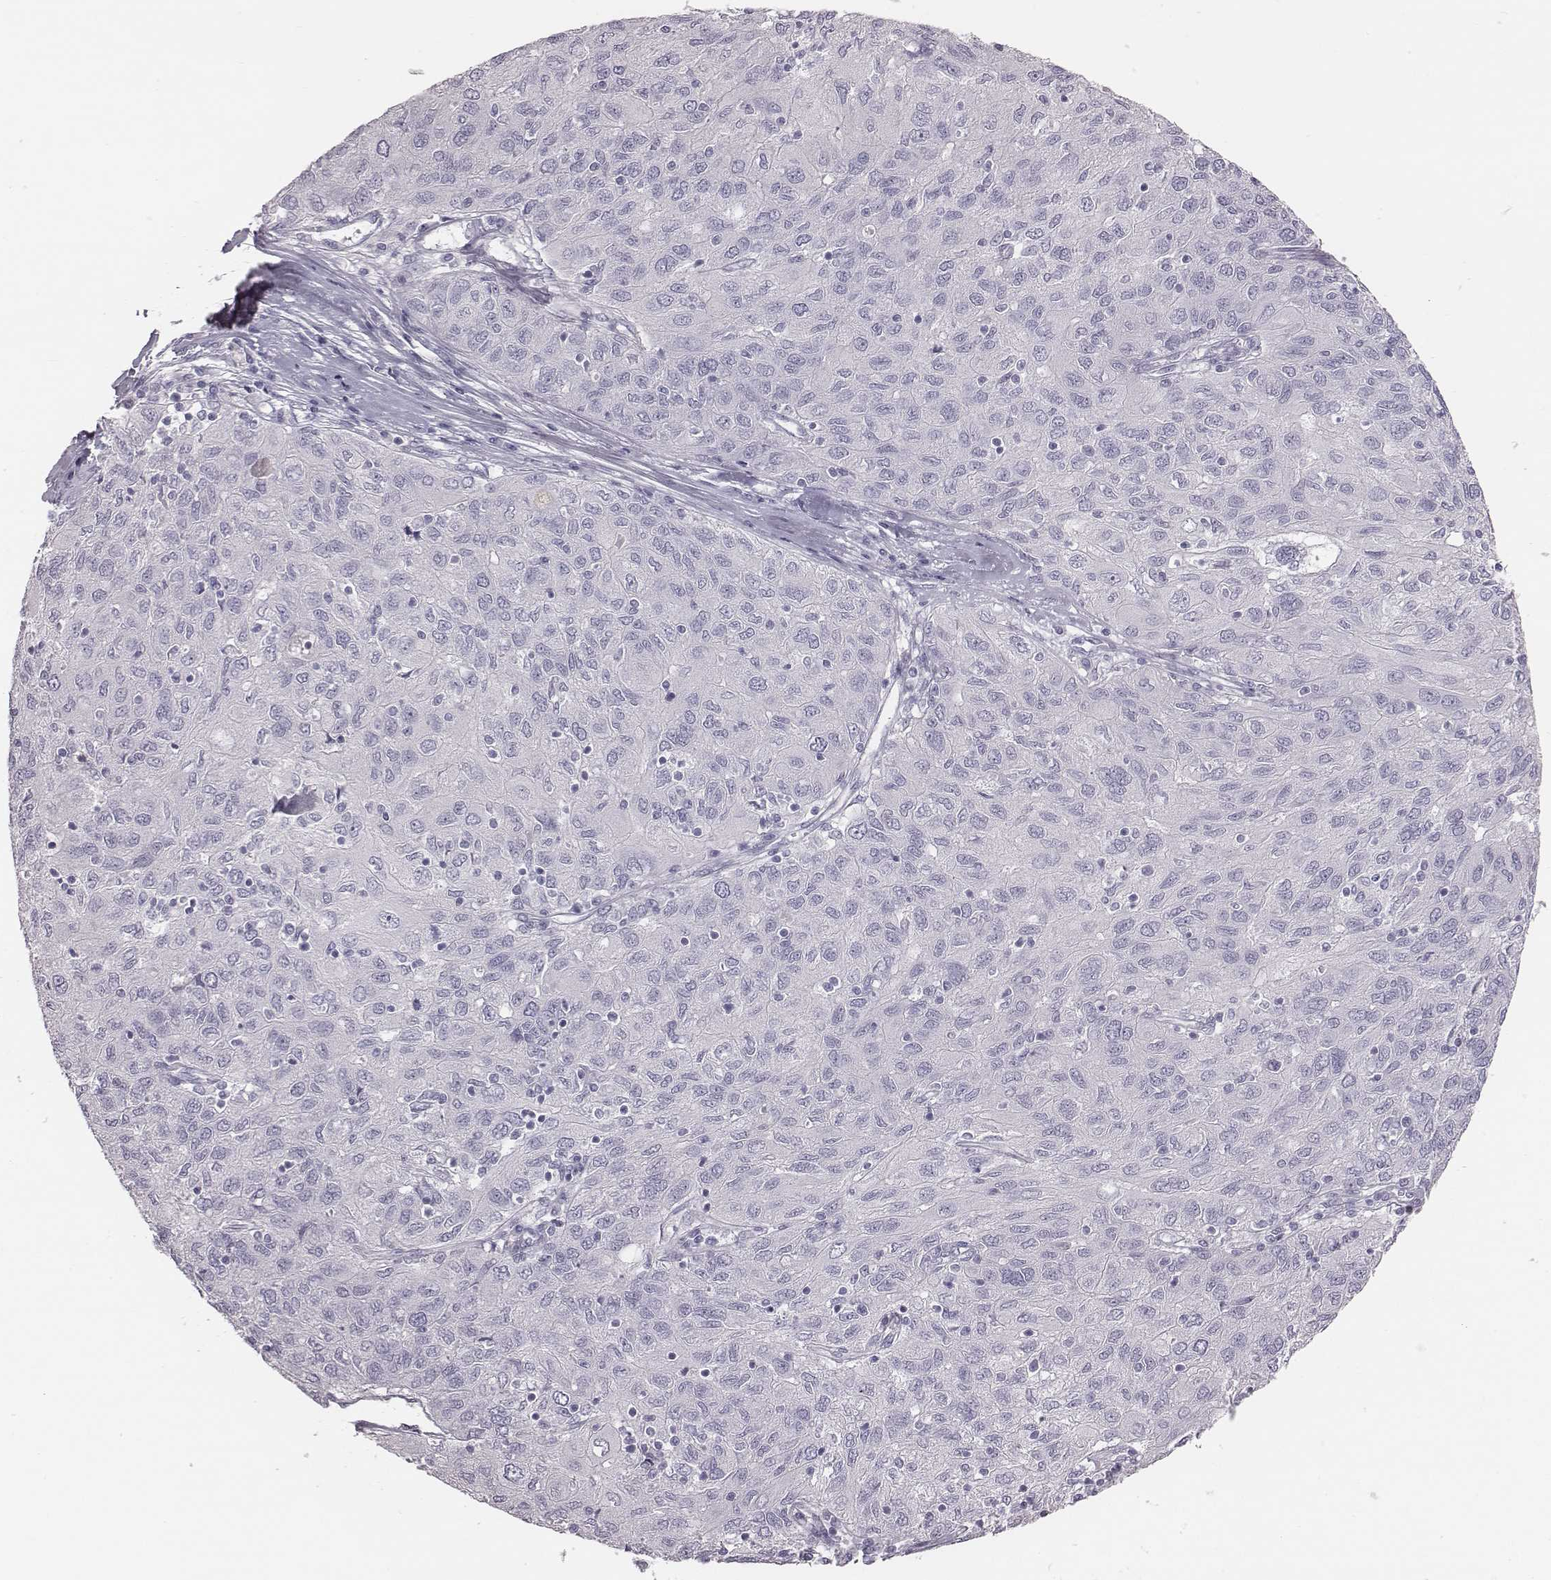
{"staining": {"intensity": "negative", "quantity": "none", "location": "none"}, "tissue": "ovarian cancer", "cell_type": "Tumor cells", "image_type": "cancer", "snomed": [{"axis": "morphology", "description": "Carcinoma, endometroid"}, {"axis": "topography", "description": "Ovary"}], "caption": "A high-resolution photomicrograph shows IHC staining of ovarian endometroid carcinoma, which shows no significant expression in tumor cells.", "gene": "C6orf58", "patient": {"sex": "female", "age": 50}}